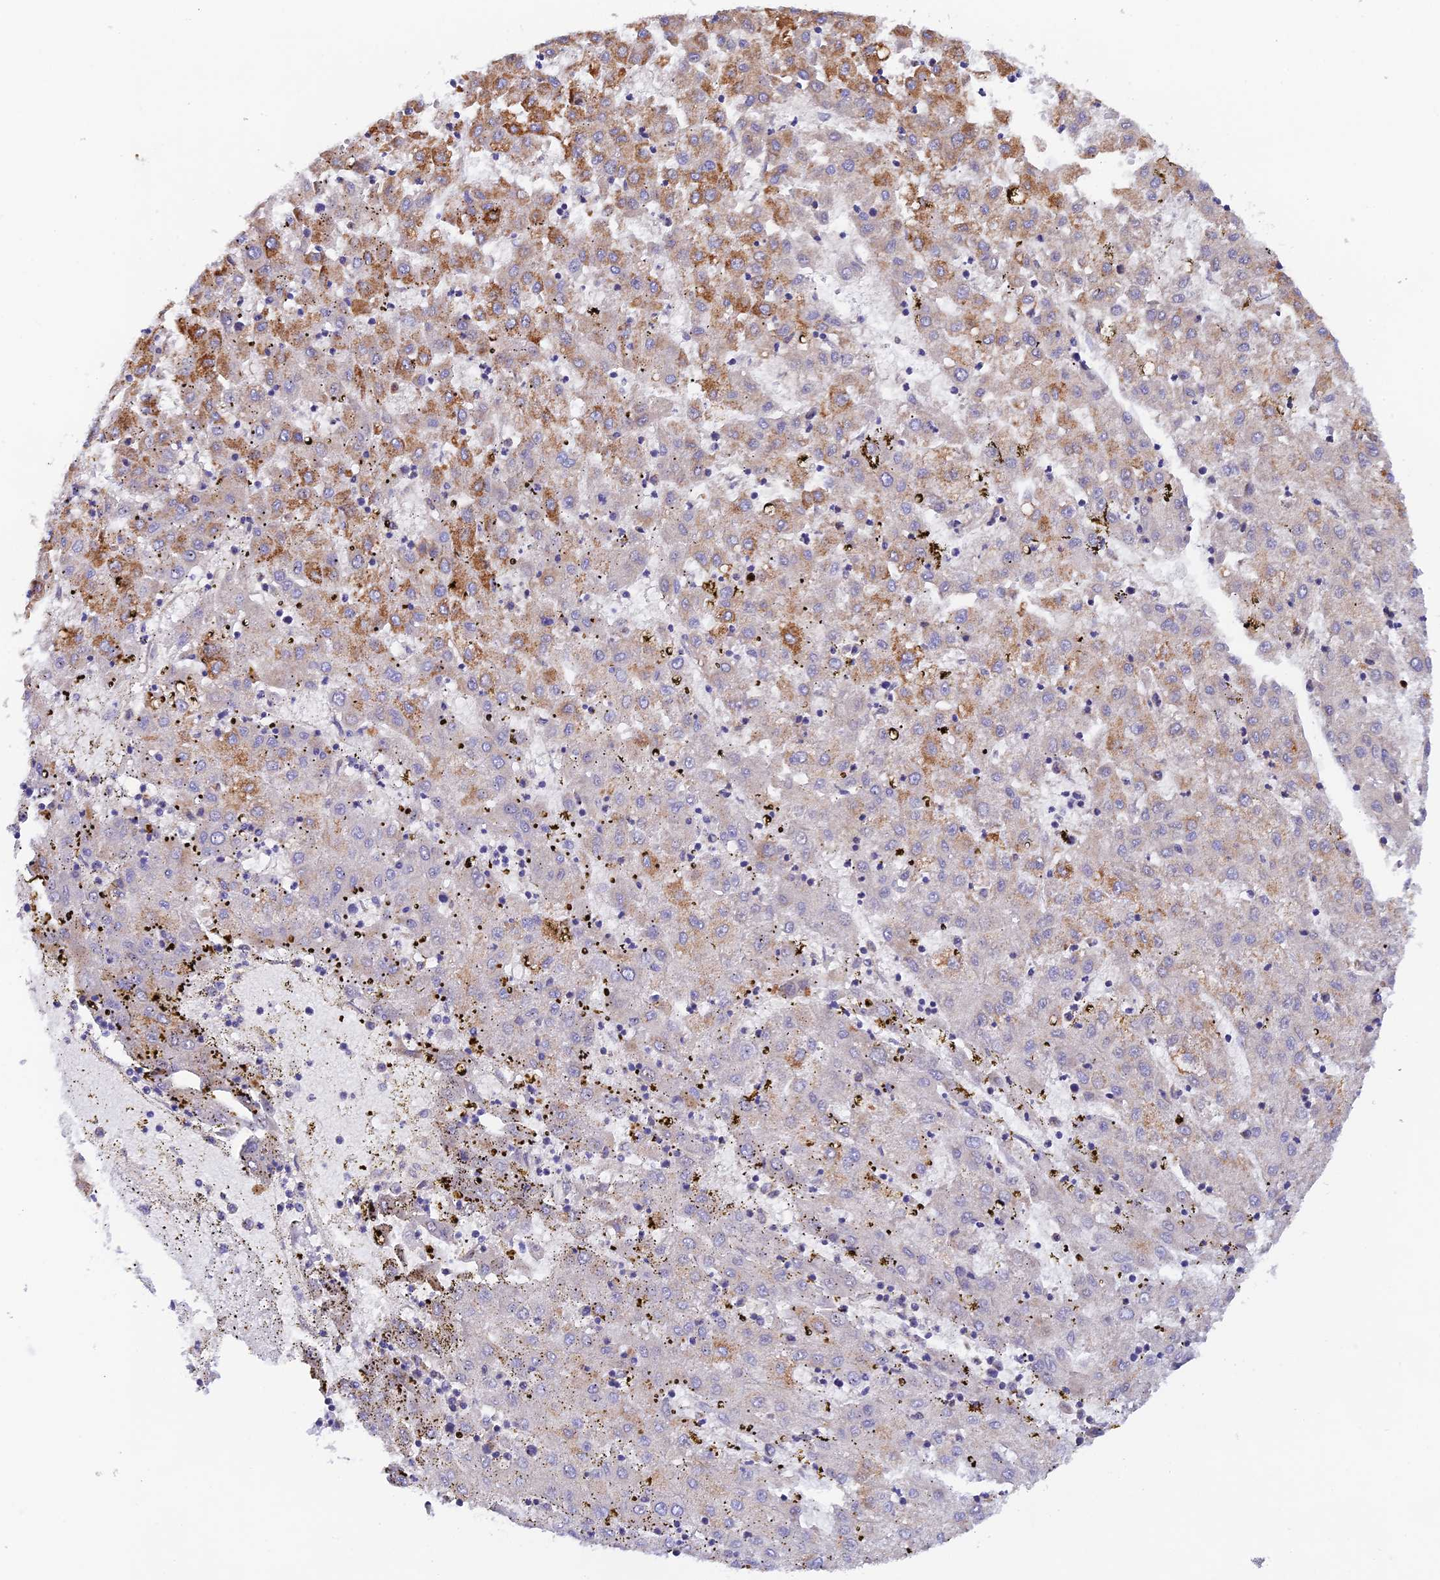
{"staining": {"intensity": "moderate", "quantity": "25%-75%", "location": "cytoplasmic/membranous"}, "tissue": "liver cancer", "cell_type": "Tumor cells", "image_type": "cancer", "snomed": [{"axis": "morphology", "description": "Carcinoma, Hepatocellular, NOS"}, {"axis": "topography", "description": "Liver"}], "caption": "An IHC photomicrograph of neoplastic tissue is shown. Protein staining in brown labels moderate cytoplasmic/membranous positivity in liver cancer within tumor cells. (DAB (3,3'-diaminobenzidine) = brown stain, brightfield microscopy at high magnification).", "gene": "RANBP6", "patient": {"sex": "male", "age": 72}}